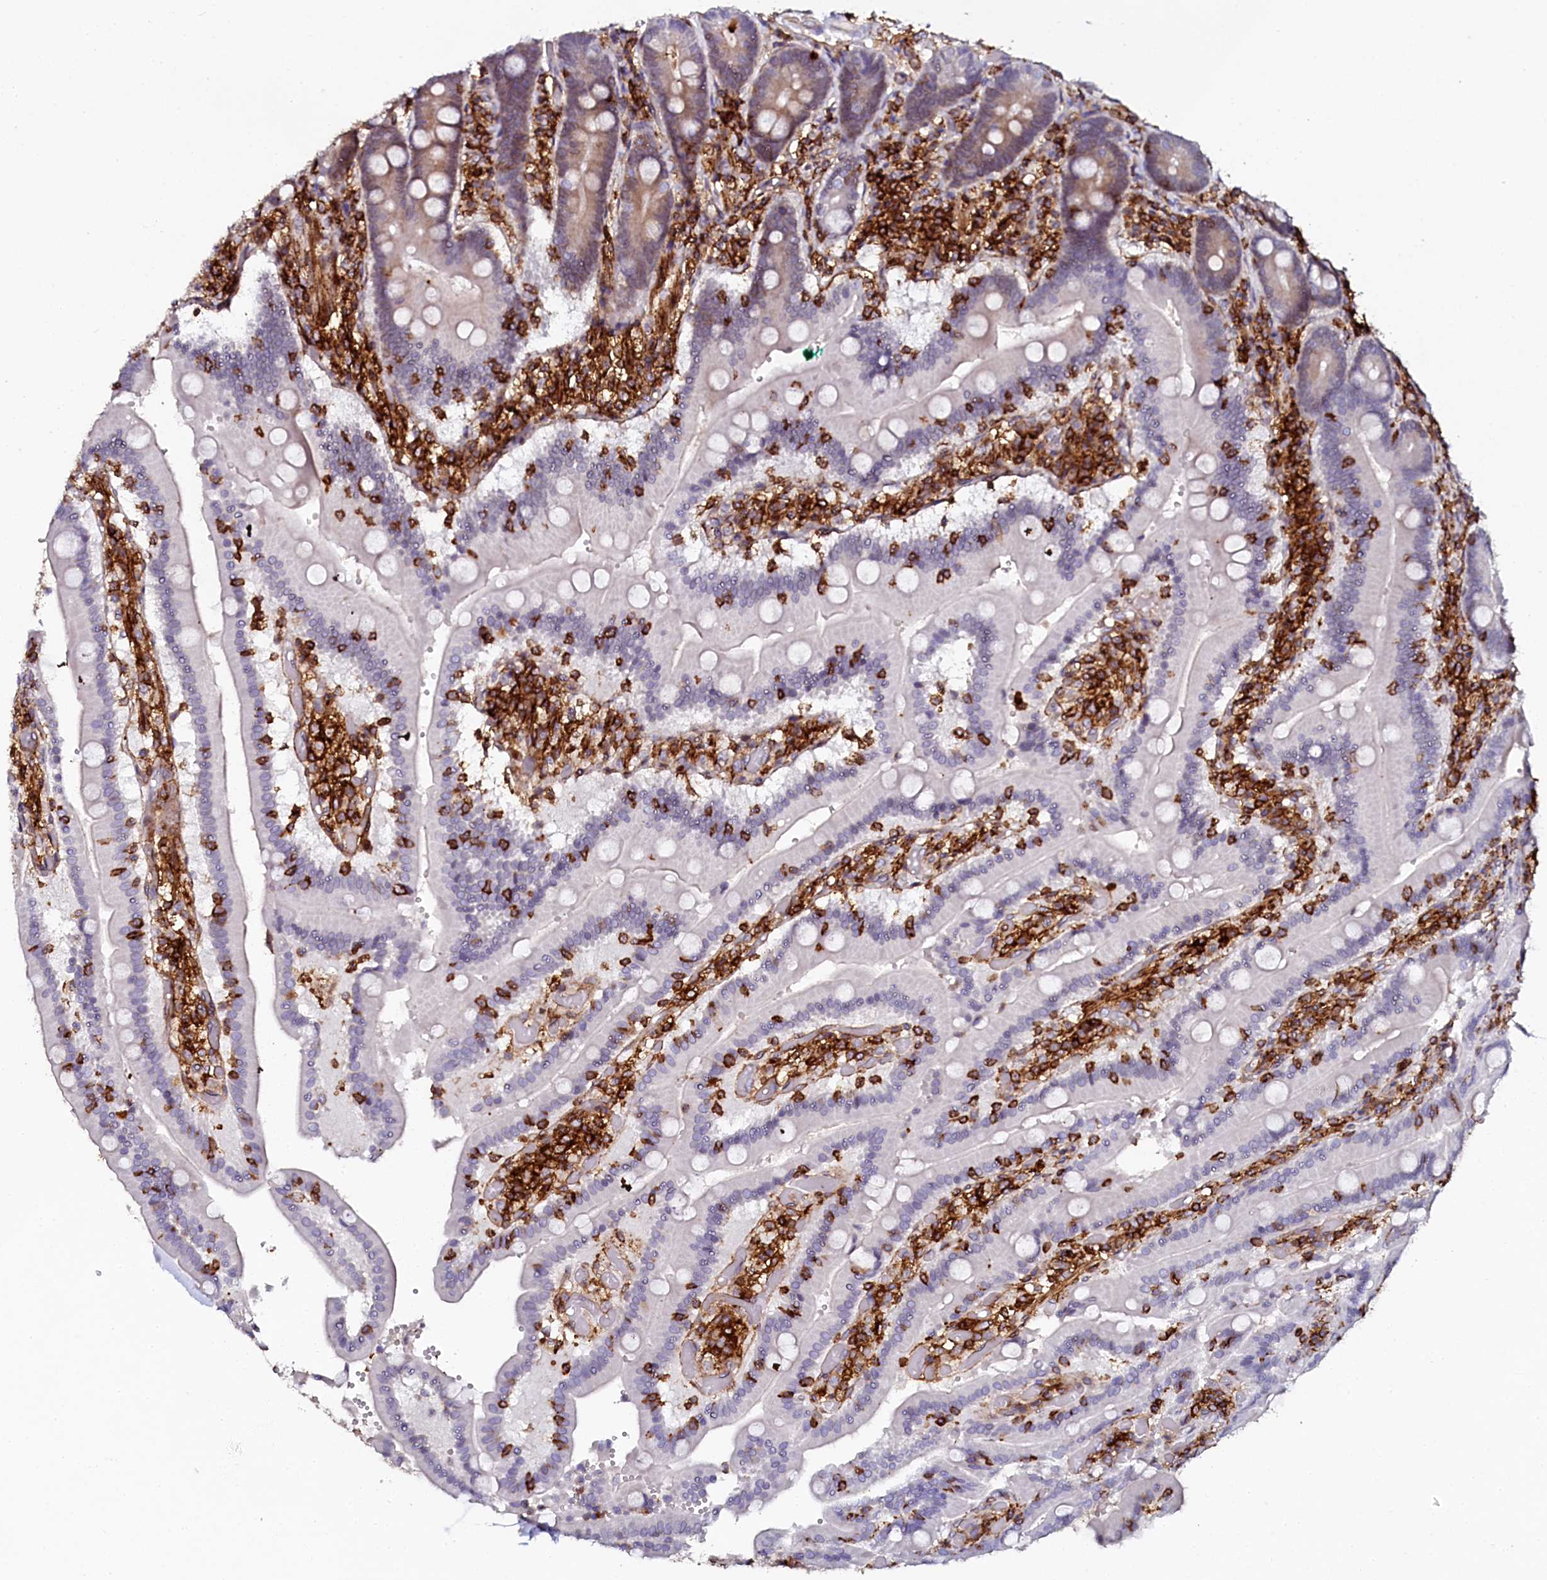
{"staining": {"intensity": "moderate", "quantity": "<25%", "location": "cytoplasmic/membranous"}, "tissue": "duodenum", "cell_type": "Glandular cells", "image_type": "normal", "snomed": [{"axis": "morphology", "description": "Normal tissue, NOS"}, {"axis": "topography", "description": "Duodenum"}], "caption": "Duodenum stained with DAB (3,3'-diaminobenzidine) immunohistochemistry exhibits low levels of moderate cytoplasmic/membranous expression in approximately <25% of glandular cells.", "gene": "AAAS", "patient": {"sex": "female", "age": 62}}